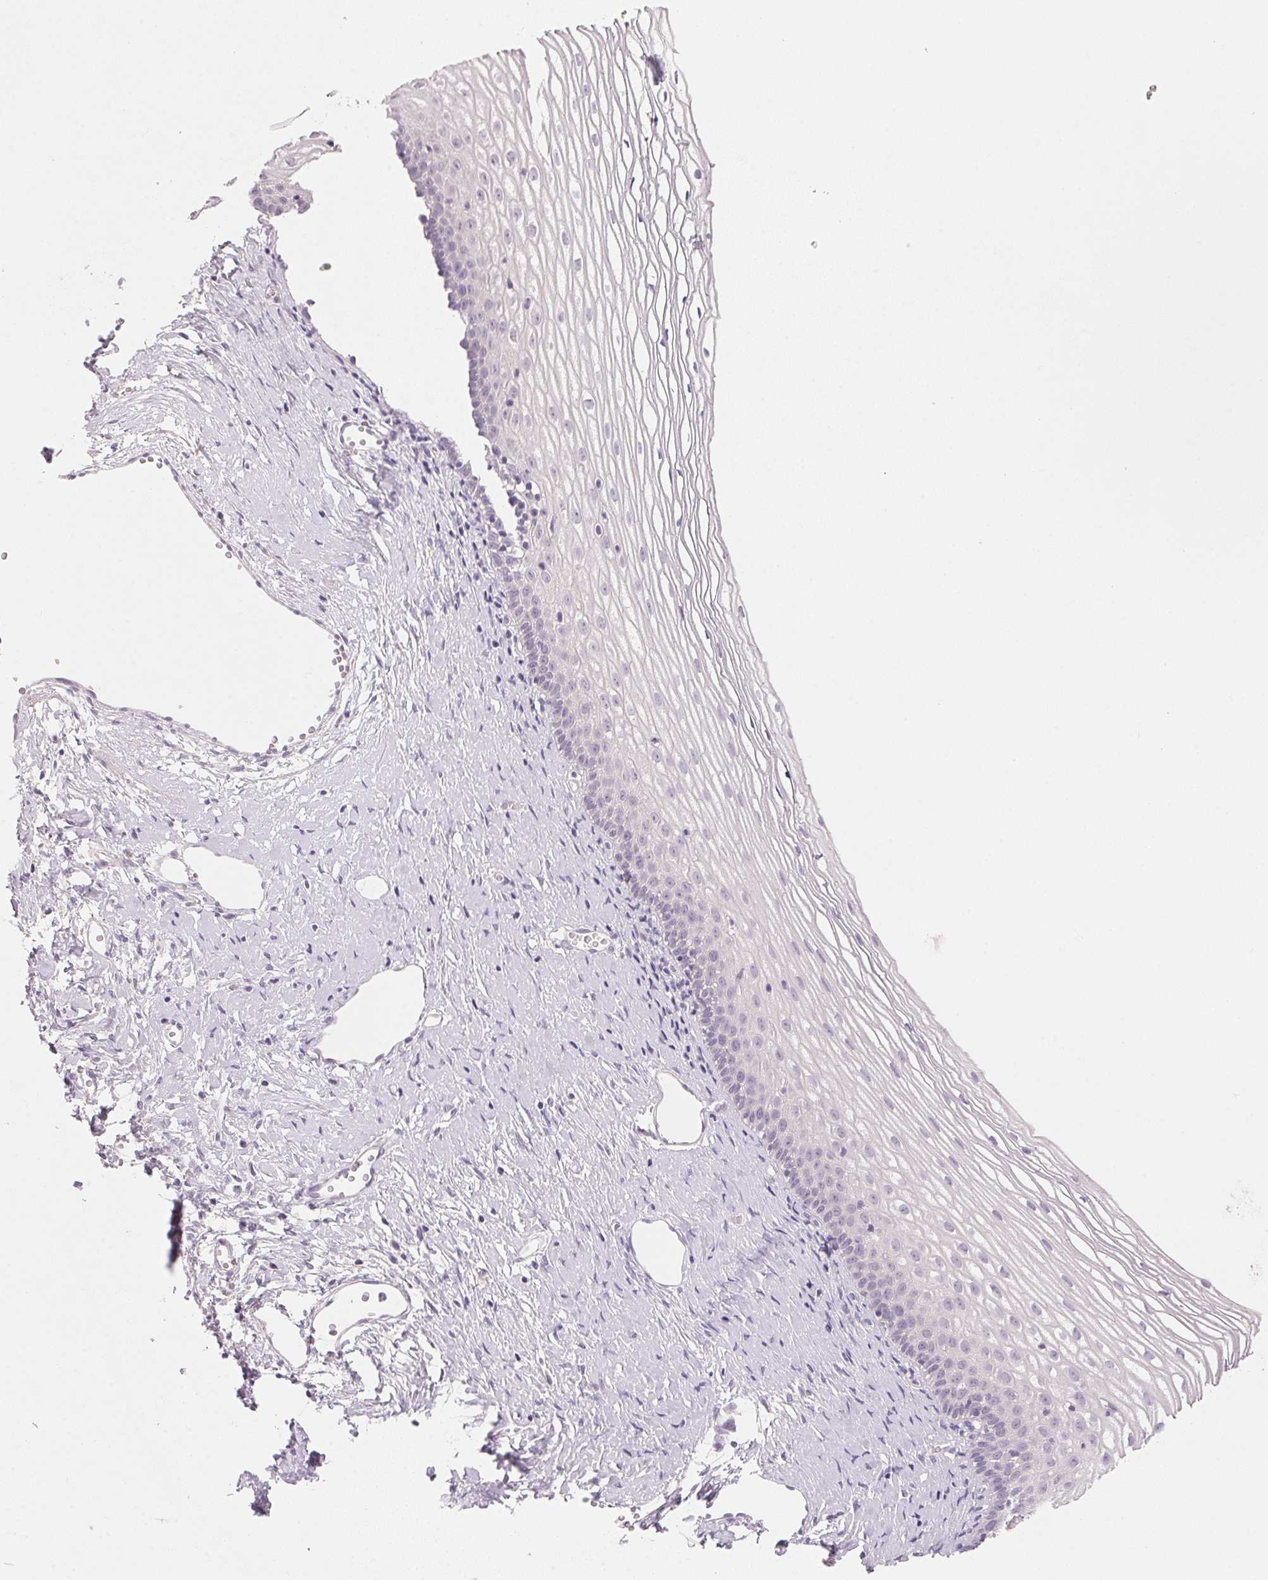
{"staining": {"intensity": "negative", "quantity": "none", "location": "none"}, "tissue": "cervix", "cell_type": "Glandular cells", "image_type": "normal", "snomed": [{"axis": "morphology", "description": "Normal tissue, NOS"}, {"axis": "topography", "description": "Cervix"}], "caption": "An immunohistochemistry image of unremarkable cervix is shown. There is no staining in glandular cells of cervix. (DAB (3,3'-diaminobenzidine) IHC, high magnification).", "gene": "MCOLN3", "patient": {"sex": "female", "age": 40}}